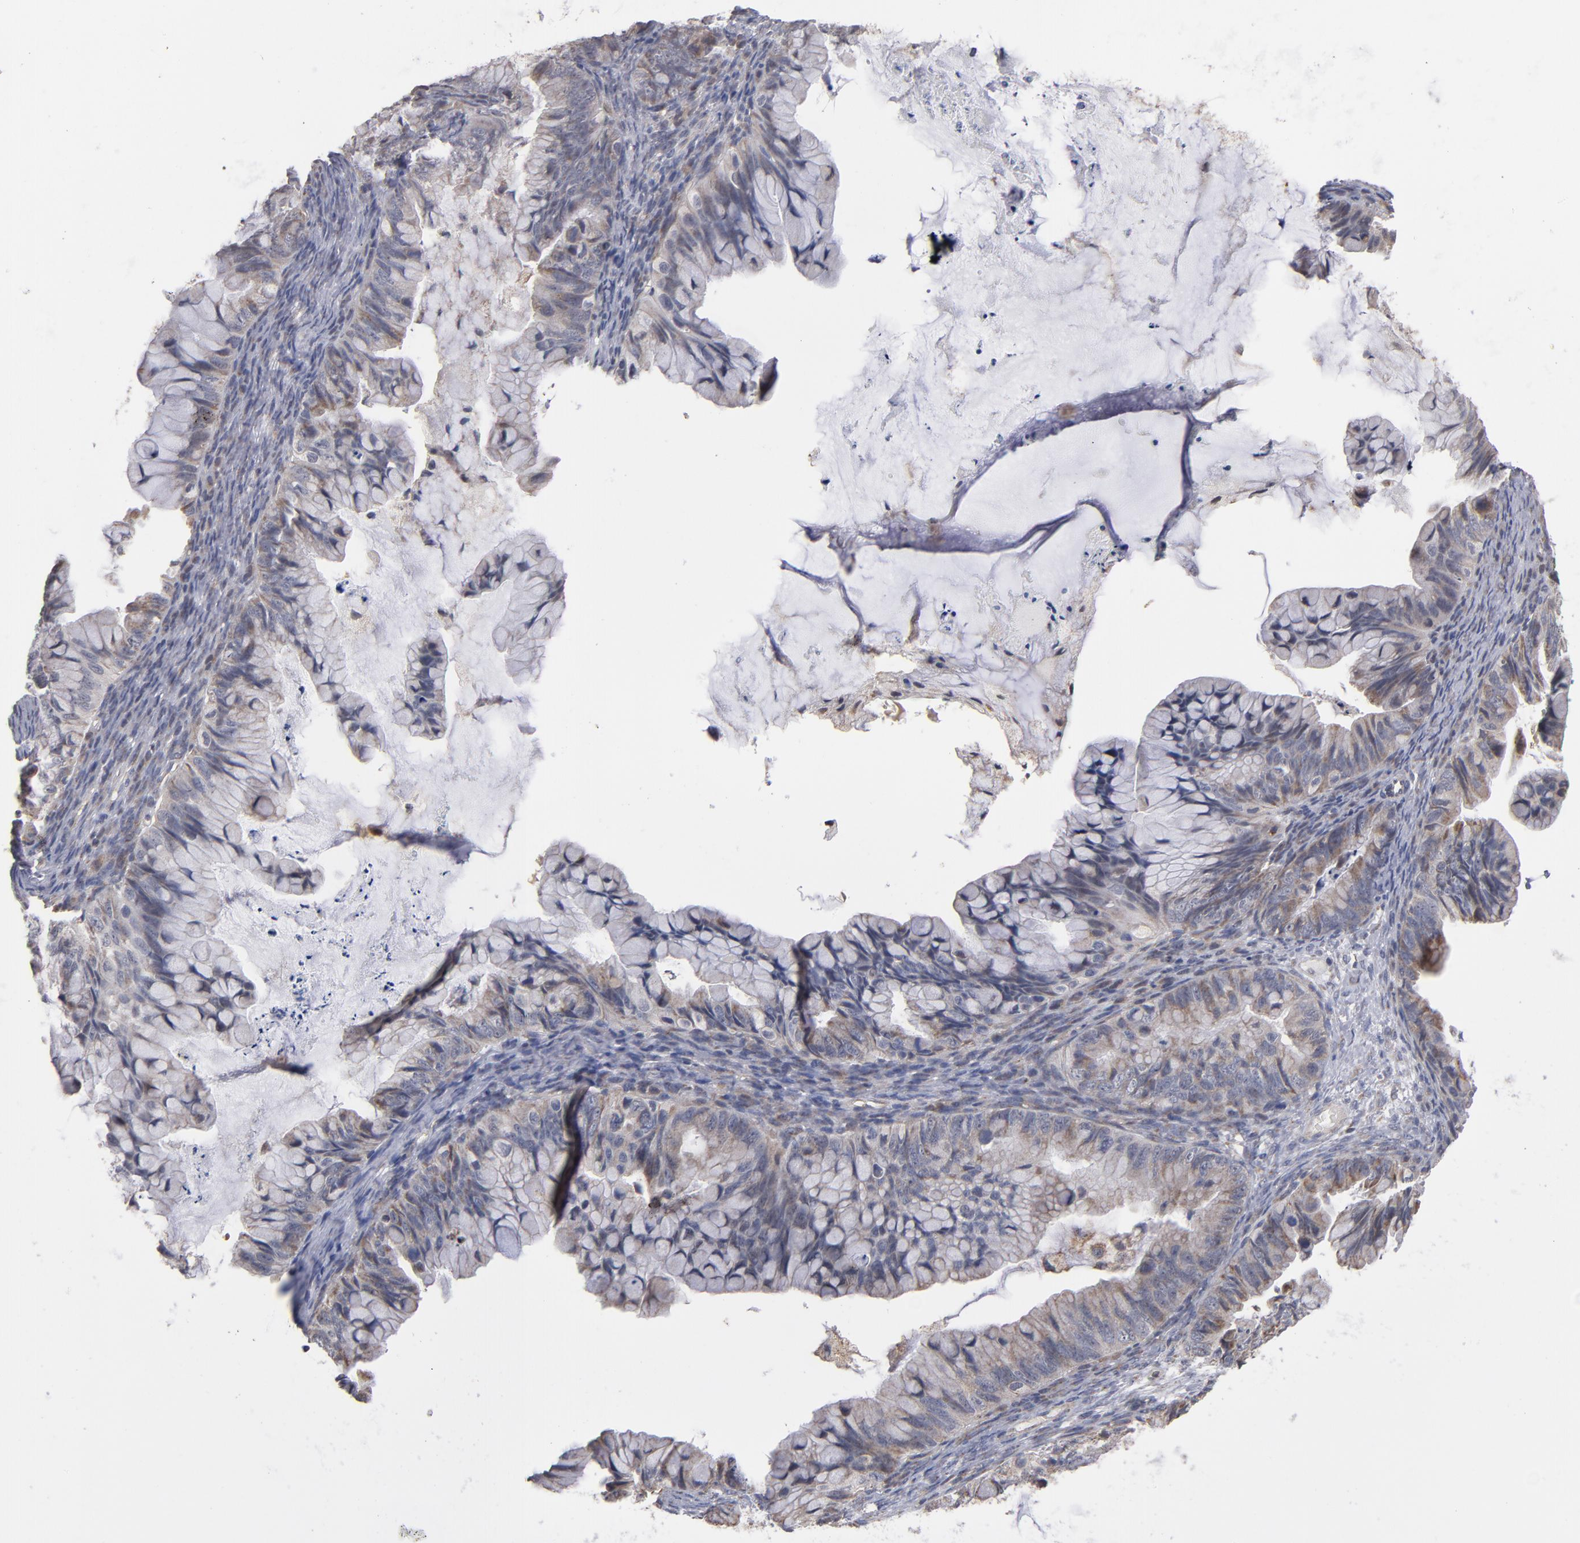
{"staining": {"intensity": "weak", "quantity": ">75%", "location": "cytoplasmic/membranous"}, "tissue": "ovarian cancer", "cell_type": "Tumor cells", "image_type": "cancer", "snomed": [{"axis": "morphology", "description": "Cystadenocarcinoma, mucinous, NOS"}, {"axis": "topography", "description": "Ovary"}], "caption": "Protein staining of ovarian cancer tissue exhibits weak cytoplasmic/membranous positivity in approximately >75% of tumor cells.", "gene": "MIPOL1", "patient": {"sex": "female", "age": 36}}